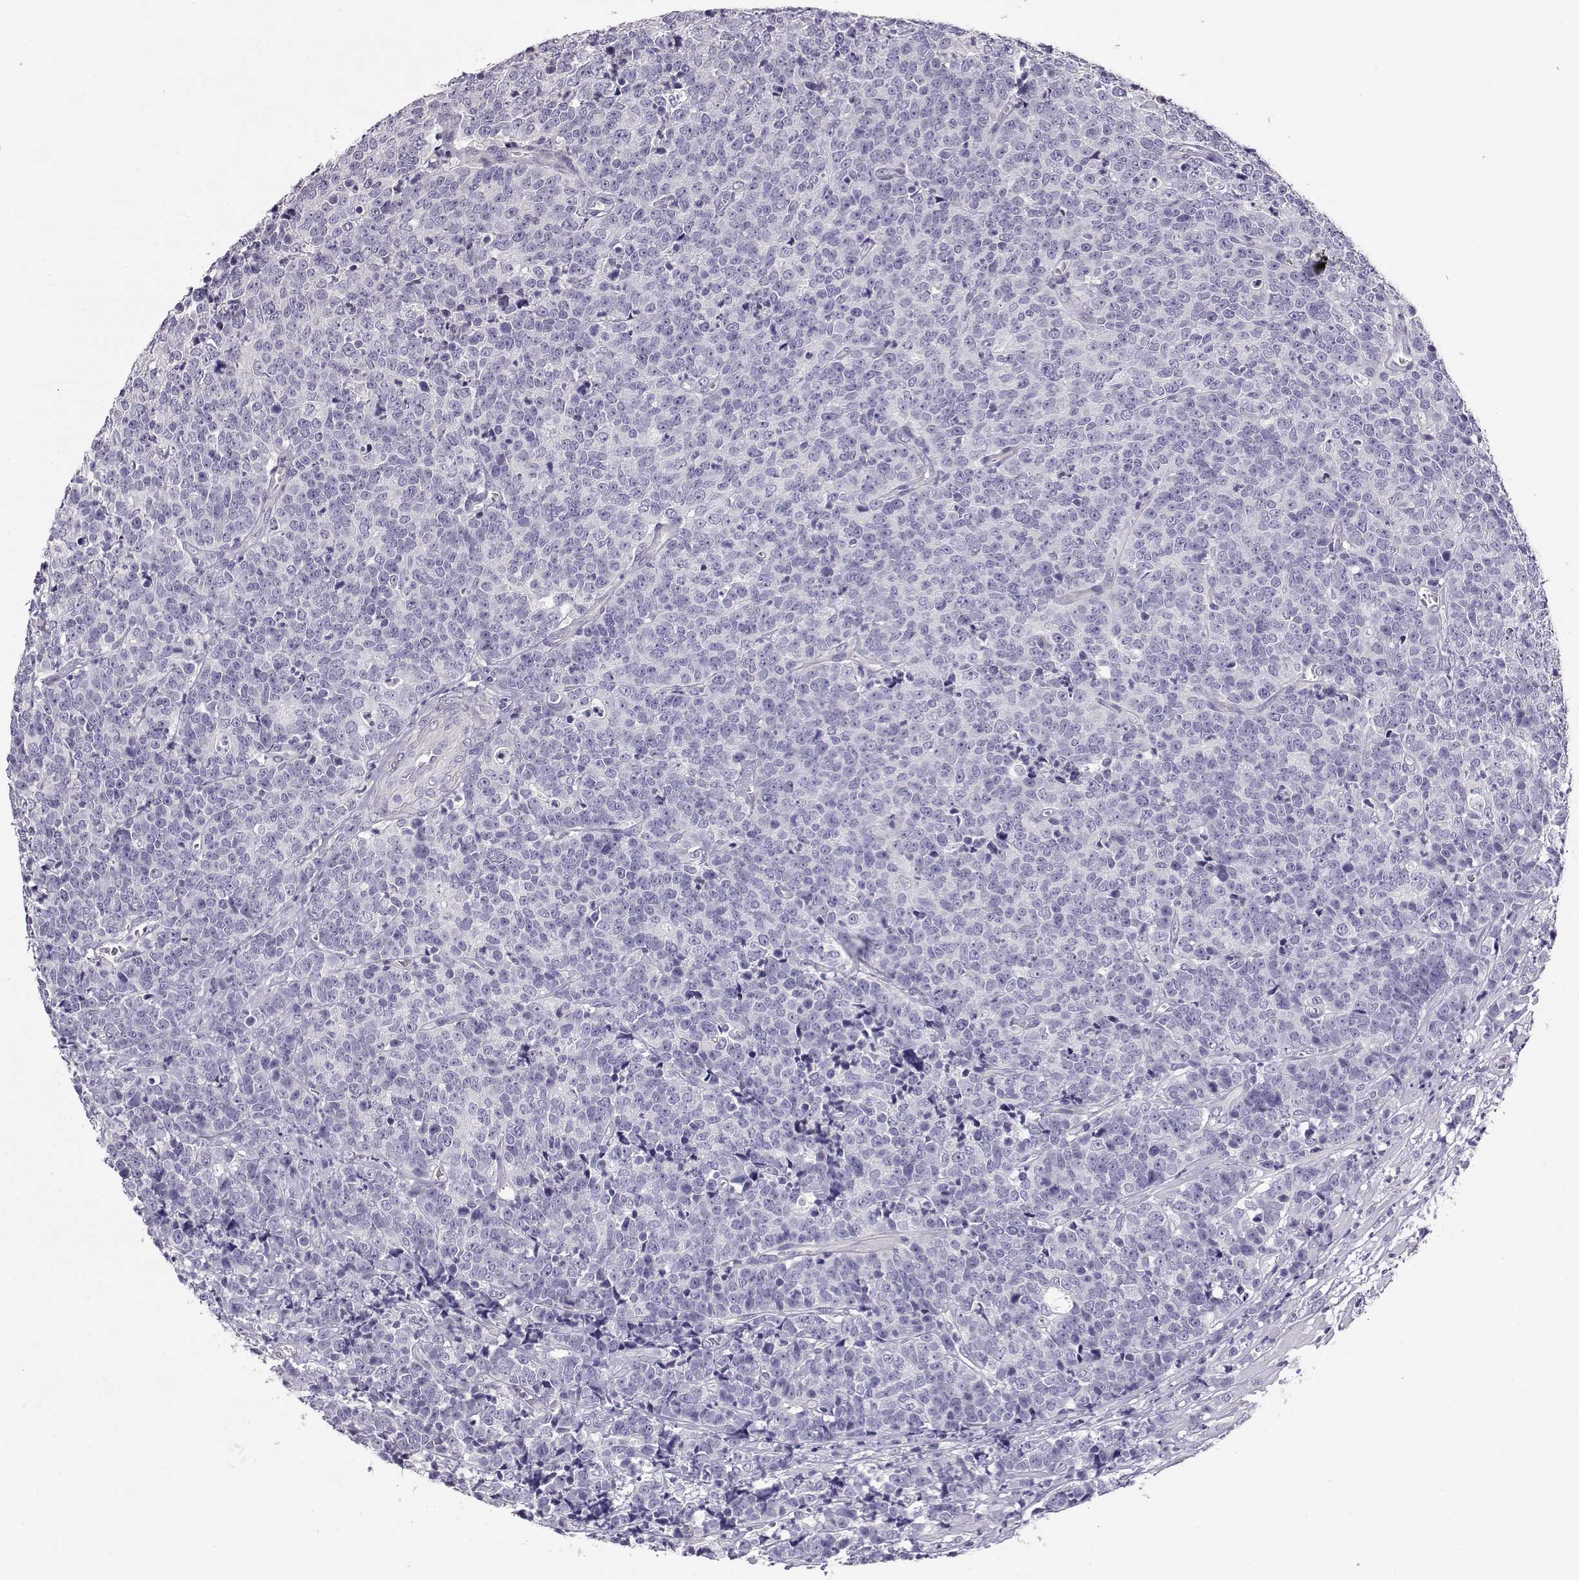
{"staining": {"intensity": "negative", "quantity": "none", "location": "none"}, "tissue": "prostate cancer", "cell_type": "Tumor cells", "image_type": "cancer", "snomed": [{"axis": "morphology", "description": "Adenocarcinoma, NOS"}, {"axis": "topography", "description": "Prostate"}], "caption": "Prostate adenocarcinoma stained for a protein using immunohistochemistry reveals no expression tumor cells.", "gene": "ENDOU", "patient": {"sex": "male", "age": 67}}